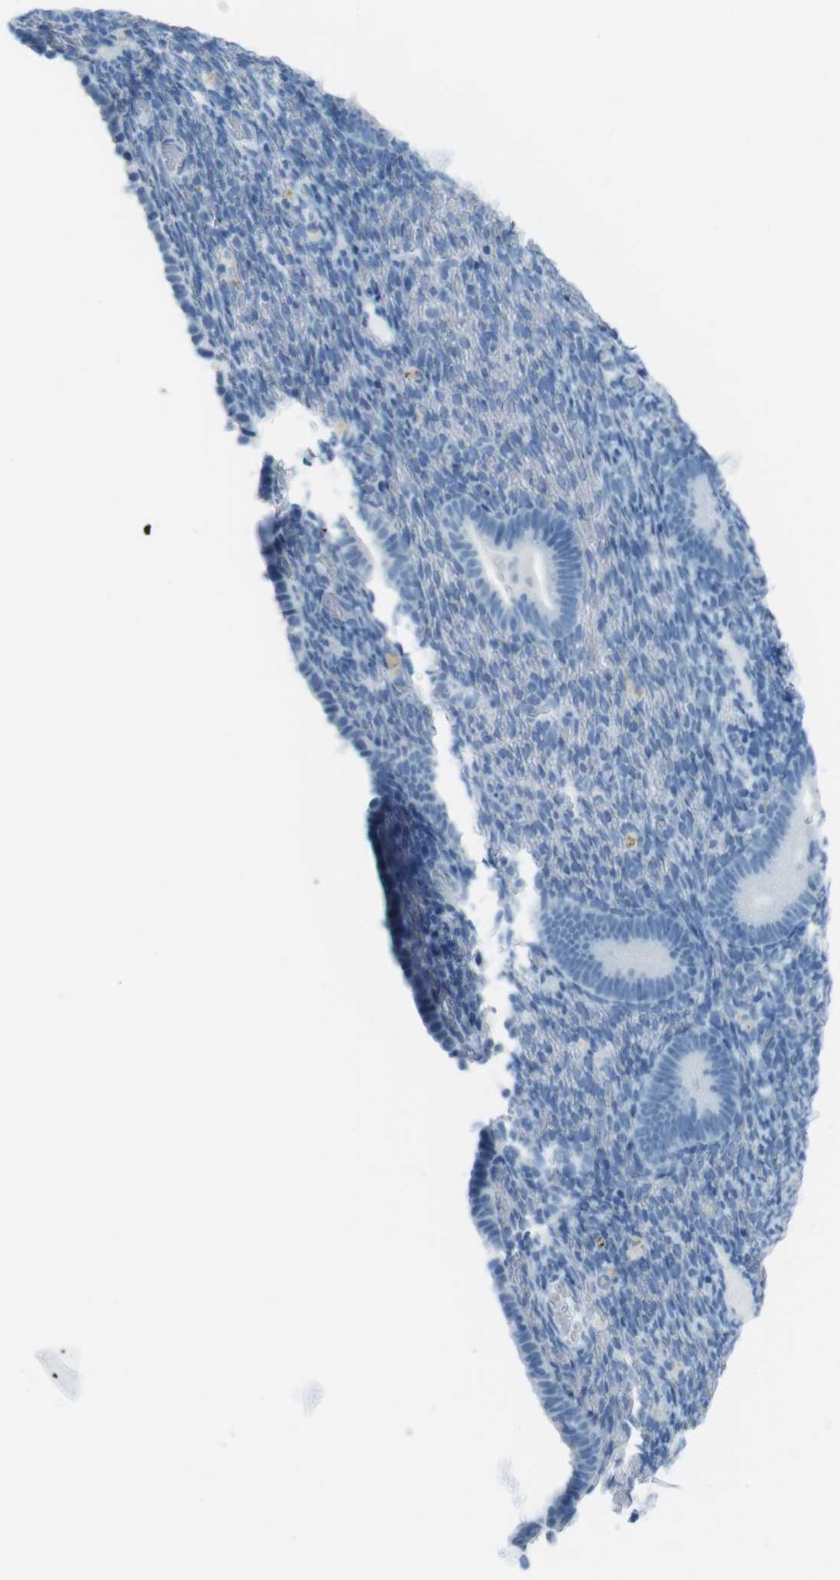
{"staining": {"intensity": "negative", "quantity": "none", "location": "none"}, "tissue": "endometrium", "cell_type": "Cells in endometrial stroma", "image_type": "normal", "snomed": [{"axis": "morphology", "description": "Normal tissue, NOS"}, {"axis": "topography", "description": "Endometrium"}], "caption": "Photomicrograph shows no significant protein staining in cells in endometrial stroma of normal endometrium.", "gene": "TMEM207", "patient": {"sex": "female", "age": 51}}